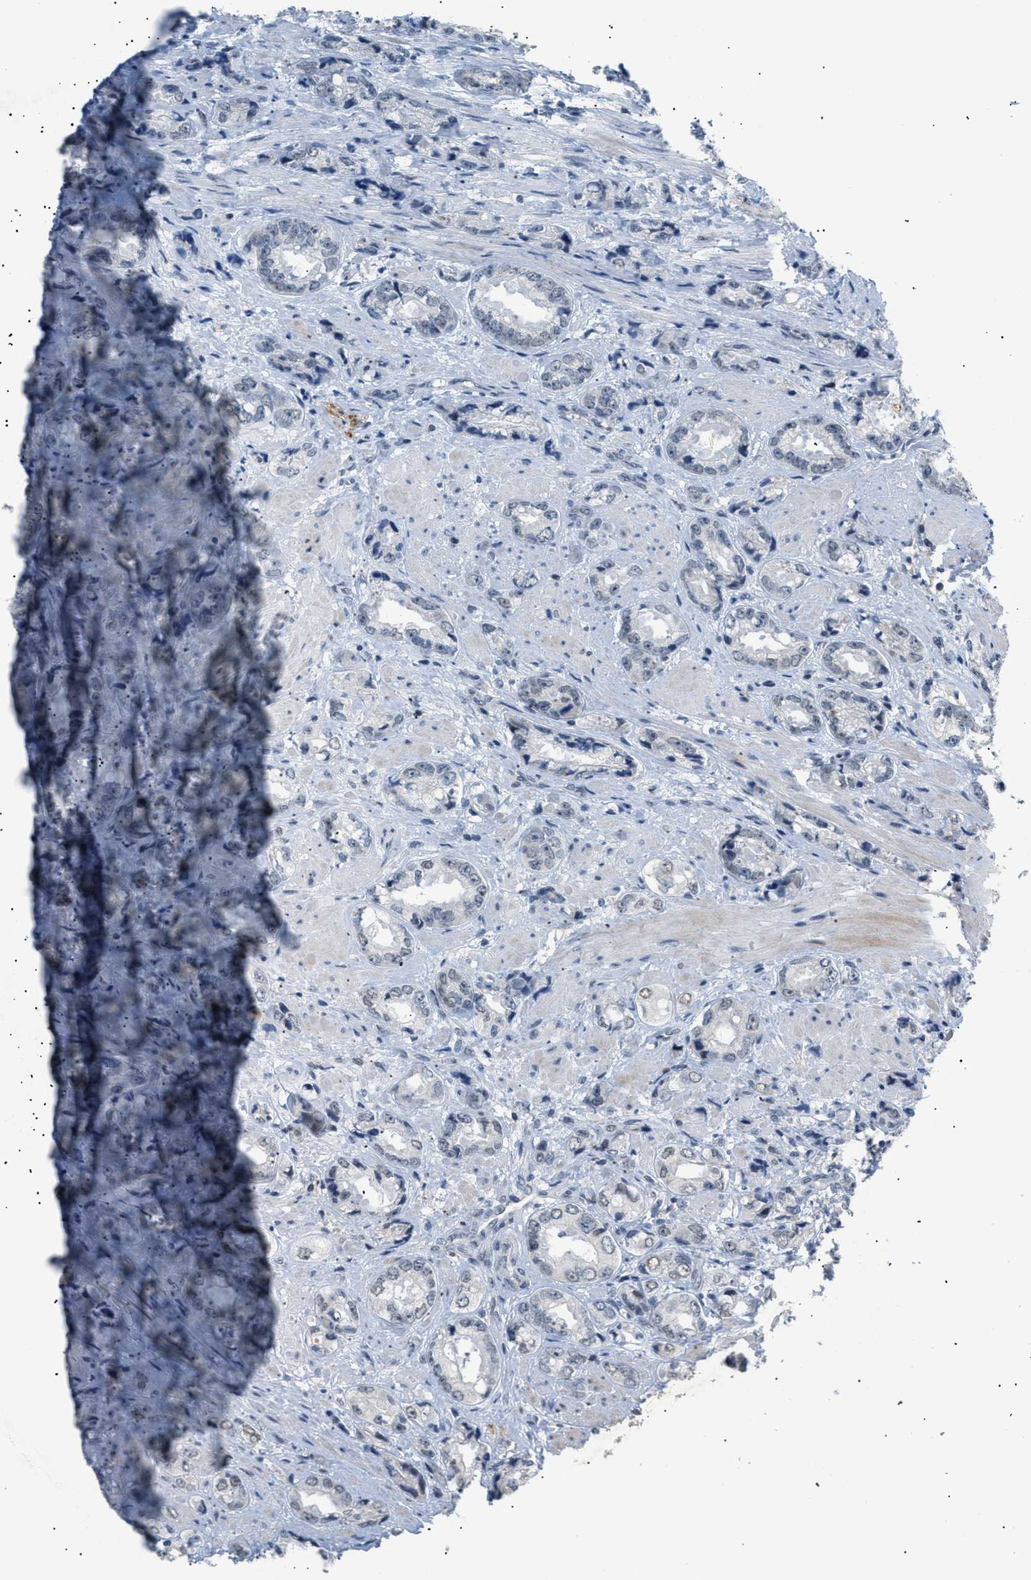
{"staining": {"intensity": "negative", "quantity": "none", "location": "none"}, "tissue": "prostate cancer", "cell_type": "Tumor cells", "image_type": "cancer", "snomed": [{"axis": "morphology", "description": "Adenocarcinoma, High grade"}, {"axis": "topography", "description": "Prostate"}], "caption": "High magnification brightfield microscopy of prostate cancer stained with DAB (brown) and counterstained with hematoxylin (blue): tumor cells show no significant positivity.", "gene": "KCNC3", "patient": {"sex": "male", "age": 61}}